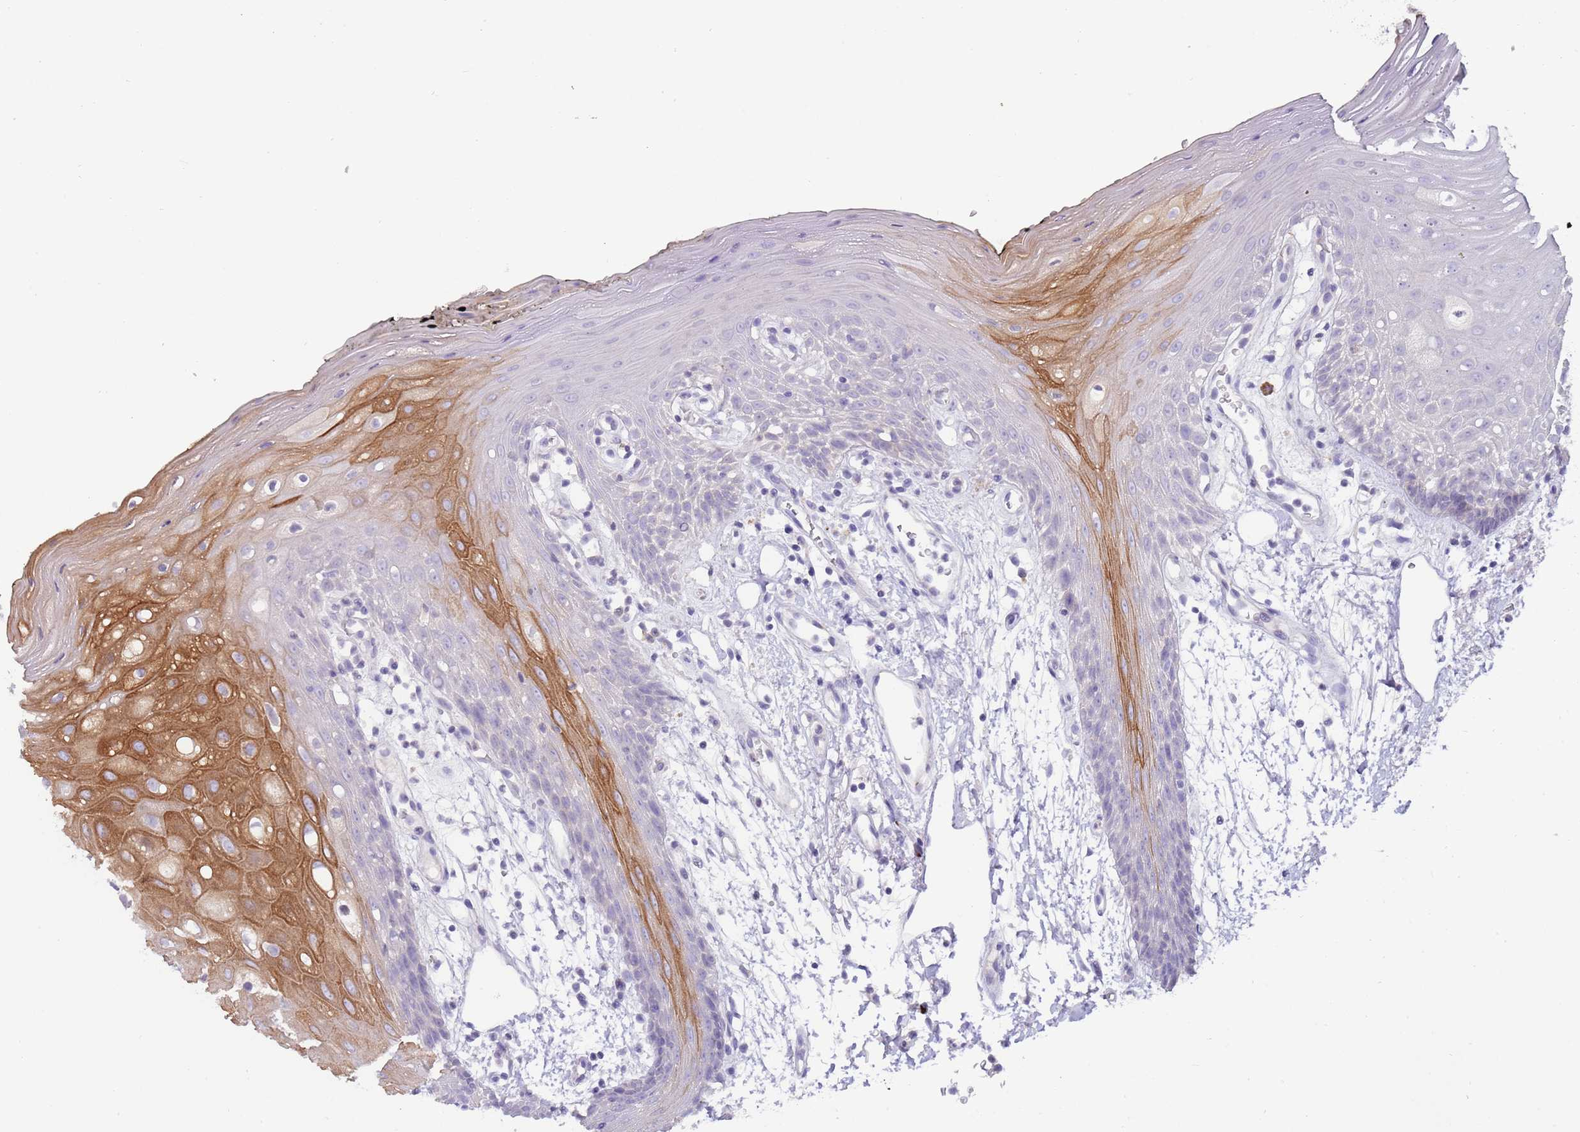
{"staining": {"intensity": "moderate", "quantity": "<25%", "location": "cytoplasmic/membranous"}, "tissue": "oral mucosa", "cell_type": "Squamous epithelial cells", "image_type": "normal", "snomed": [{"axis": "morphology", "description": "Normal tissue, NOS"}, {"axis": "topography", "description": "Oral tissue"}, {"axis": "topography", "description": "Tounge, NOS"}], "caption": "This is a photomicrograph of immunohistochemistry (IHC) staining of normal oral mucosa, which shows moderate staining in the cytoplasmic/membranous of squamous epithelial cells.", "gene": "C2CD3", "patient": {"sex": "female", "age": 59}}